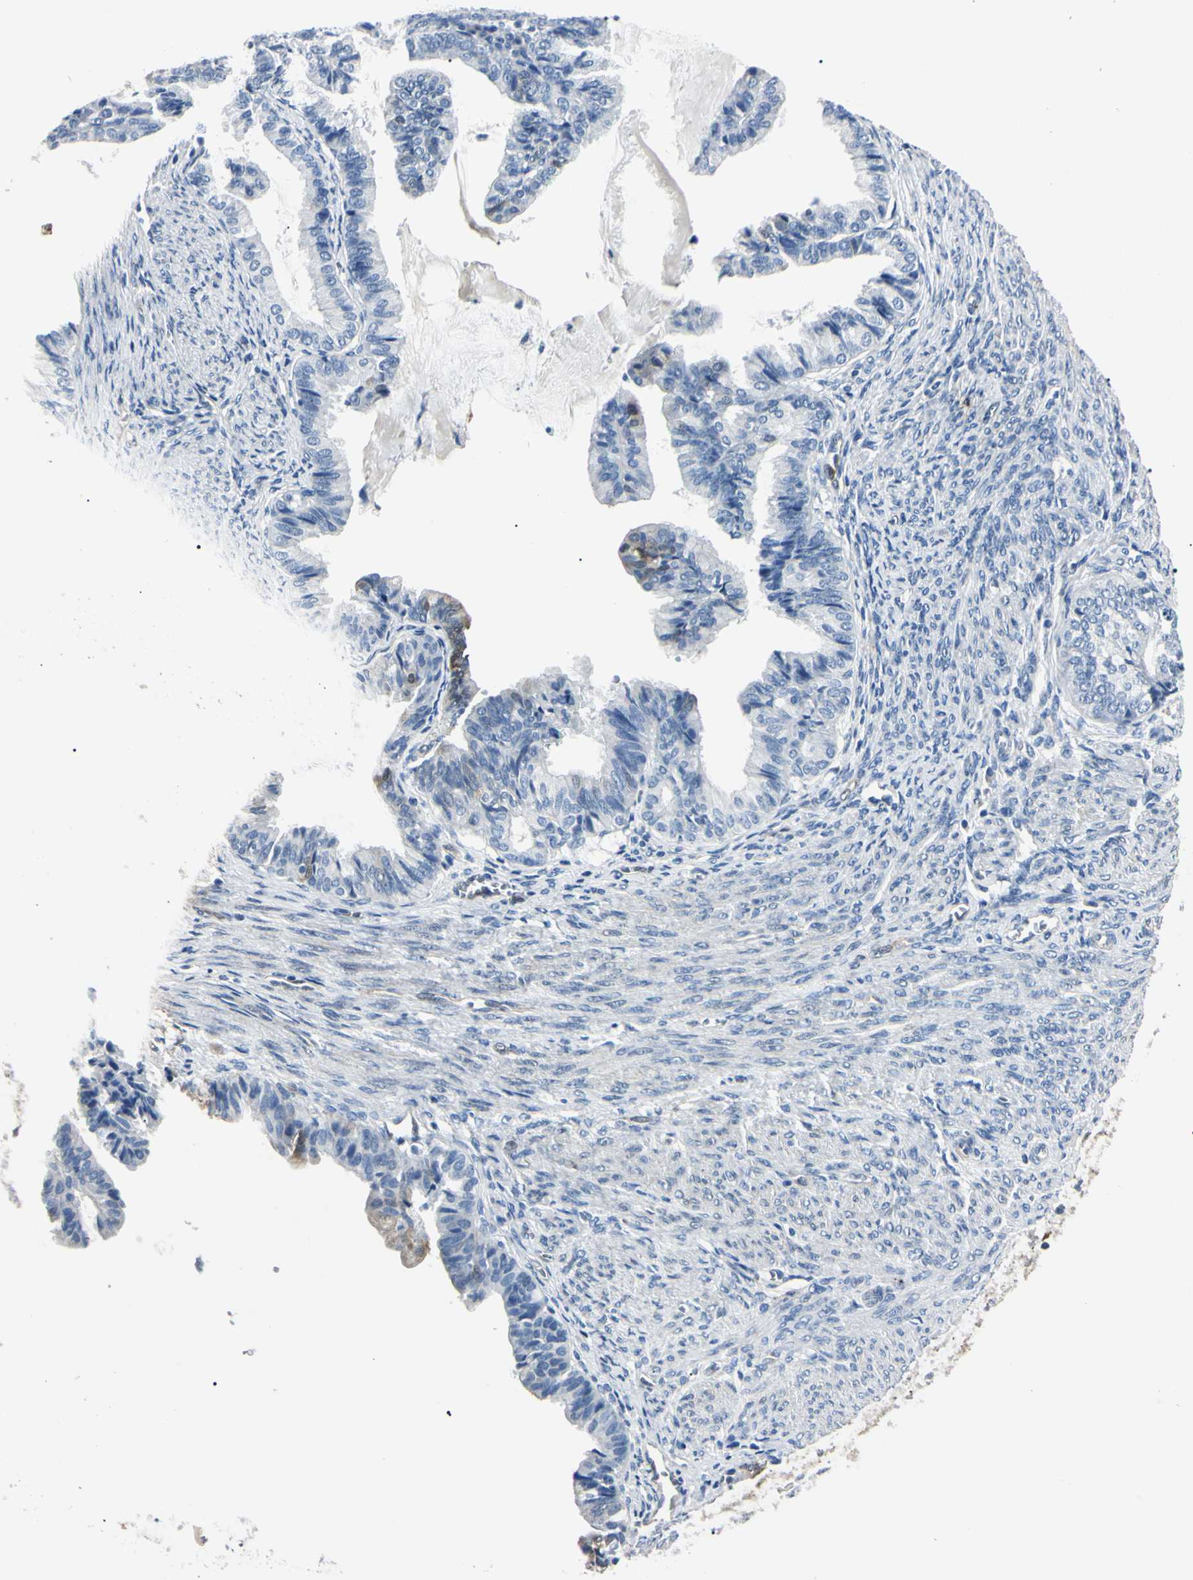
{"staining": {"intensity": "weak", "quantity": "<25%", "location": "cytoplasmic/membranous"}, "tissue": "endometrial cancer", "cell_type": "Tumor cells", "image_type": "cancer", "snomed": [{"axis": "morphology", "description": "Adenocarcinoma, NOS"}, {"axis": "topography", "description": "Endometrium"}], "caption": "High magnification brightfield microscopy of endometrial cancer (adenocarcinoma) stained with DAB (brown) and counterstained with hematoxylin (blue): tumor cells show no significant expression.", "gene": "AKR1C3", "patient": {"sex": "female", "age": 86}}